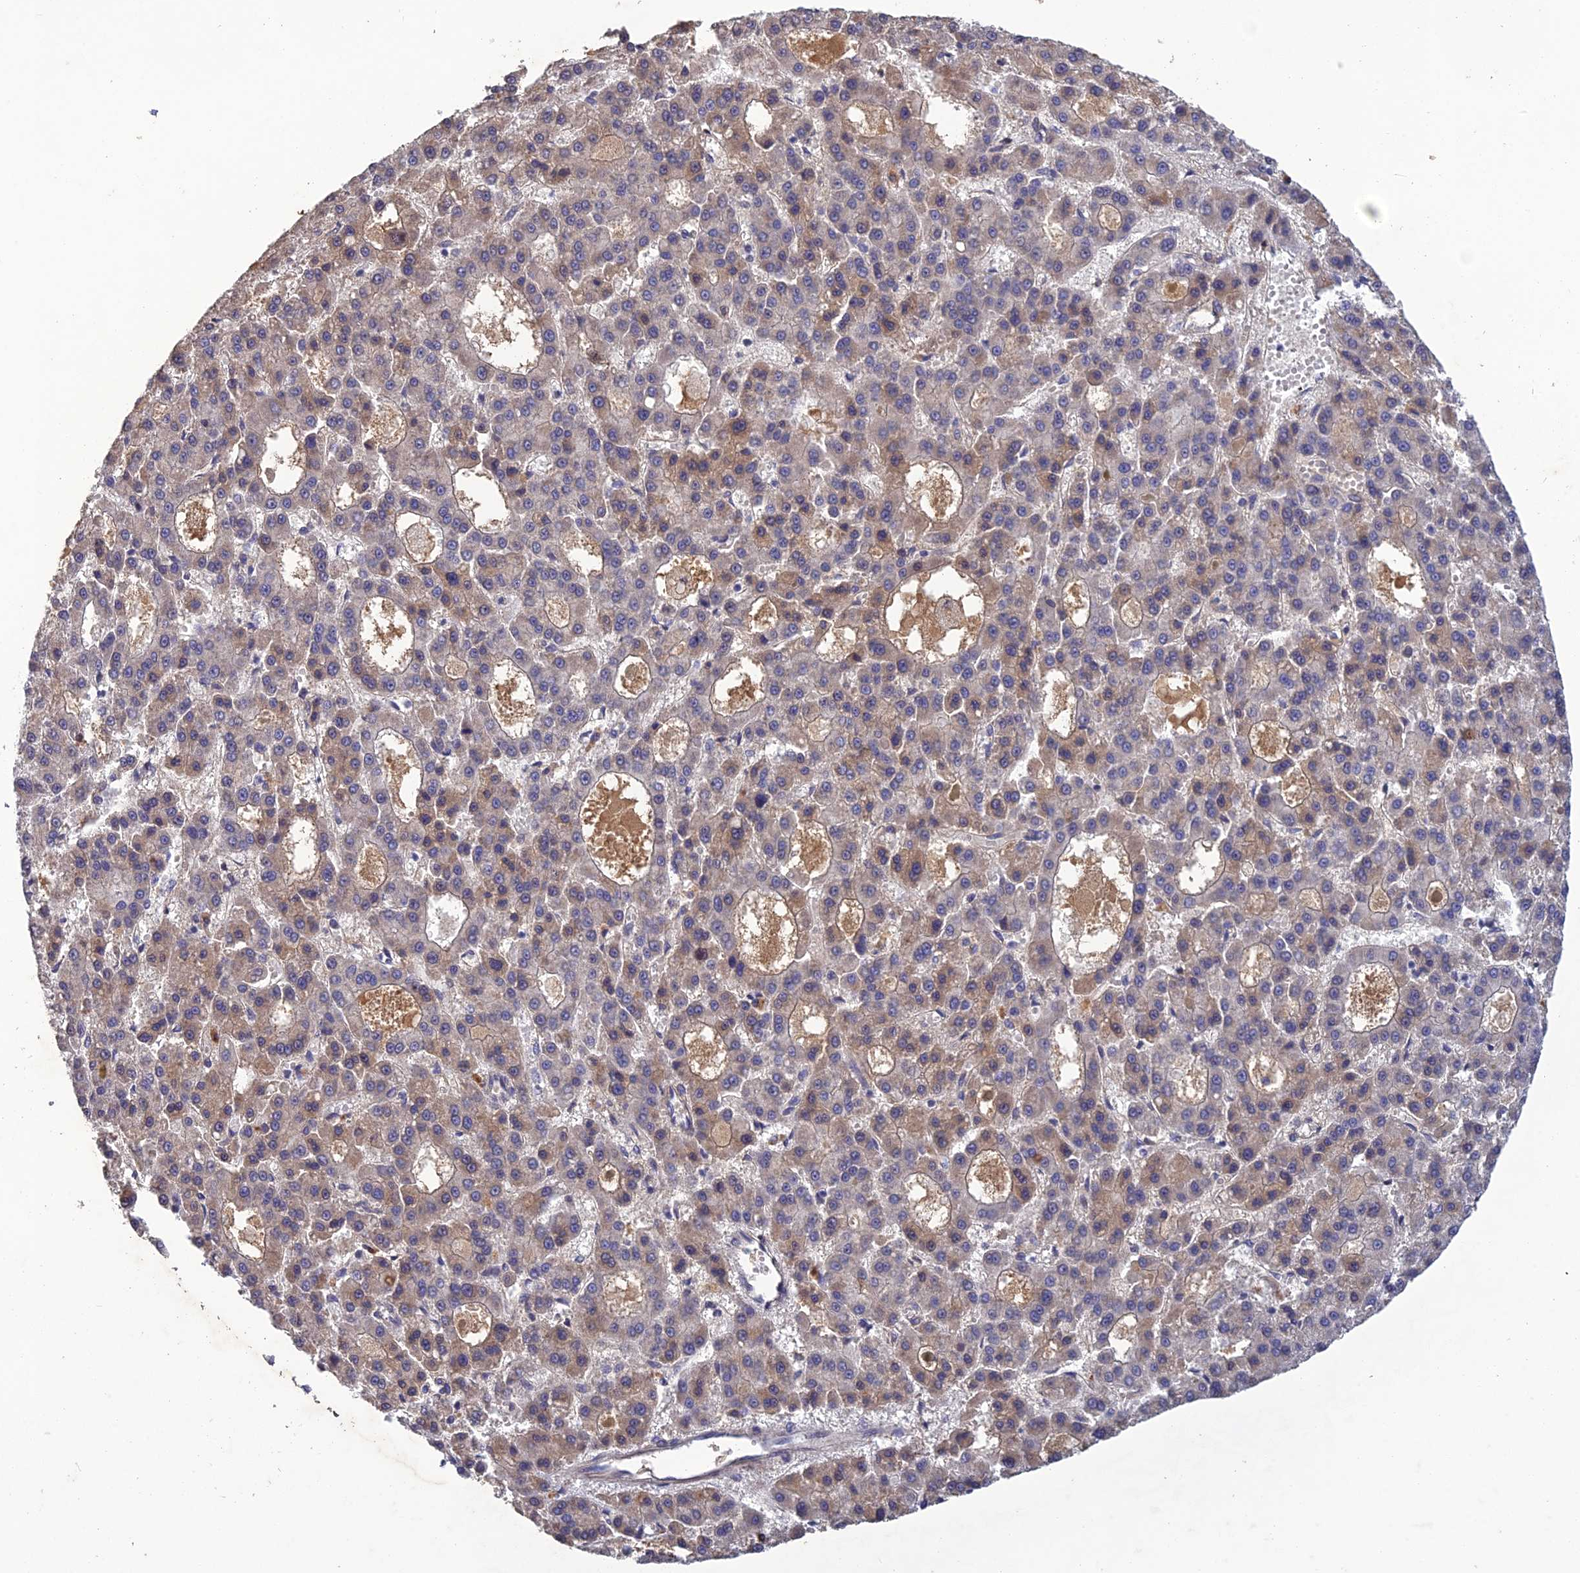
{"staining": {"intensity": "weak", "quantity": "<25%", "location": "cytoplasmic/membranous"}, "tissue": "liver cancer", "cell_type": "Tumor cells", "image_type": "cancer", "snomed": [{"axis": "morphology", "description": "Carcinoma, Hepatocellular, NOS"}, {"axis": "topography", "description": "Liver"}], "caption": "Immunohistochemistry micrograph of human liver cancer stained for a protein (brown), which demonstrates no staining in tumor cells.", "gene": "SLC39A13", "patient": {"sex": "male", "age": 70}}